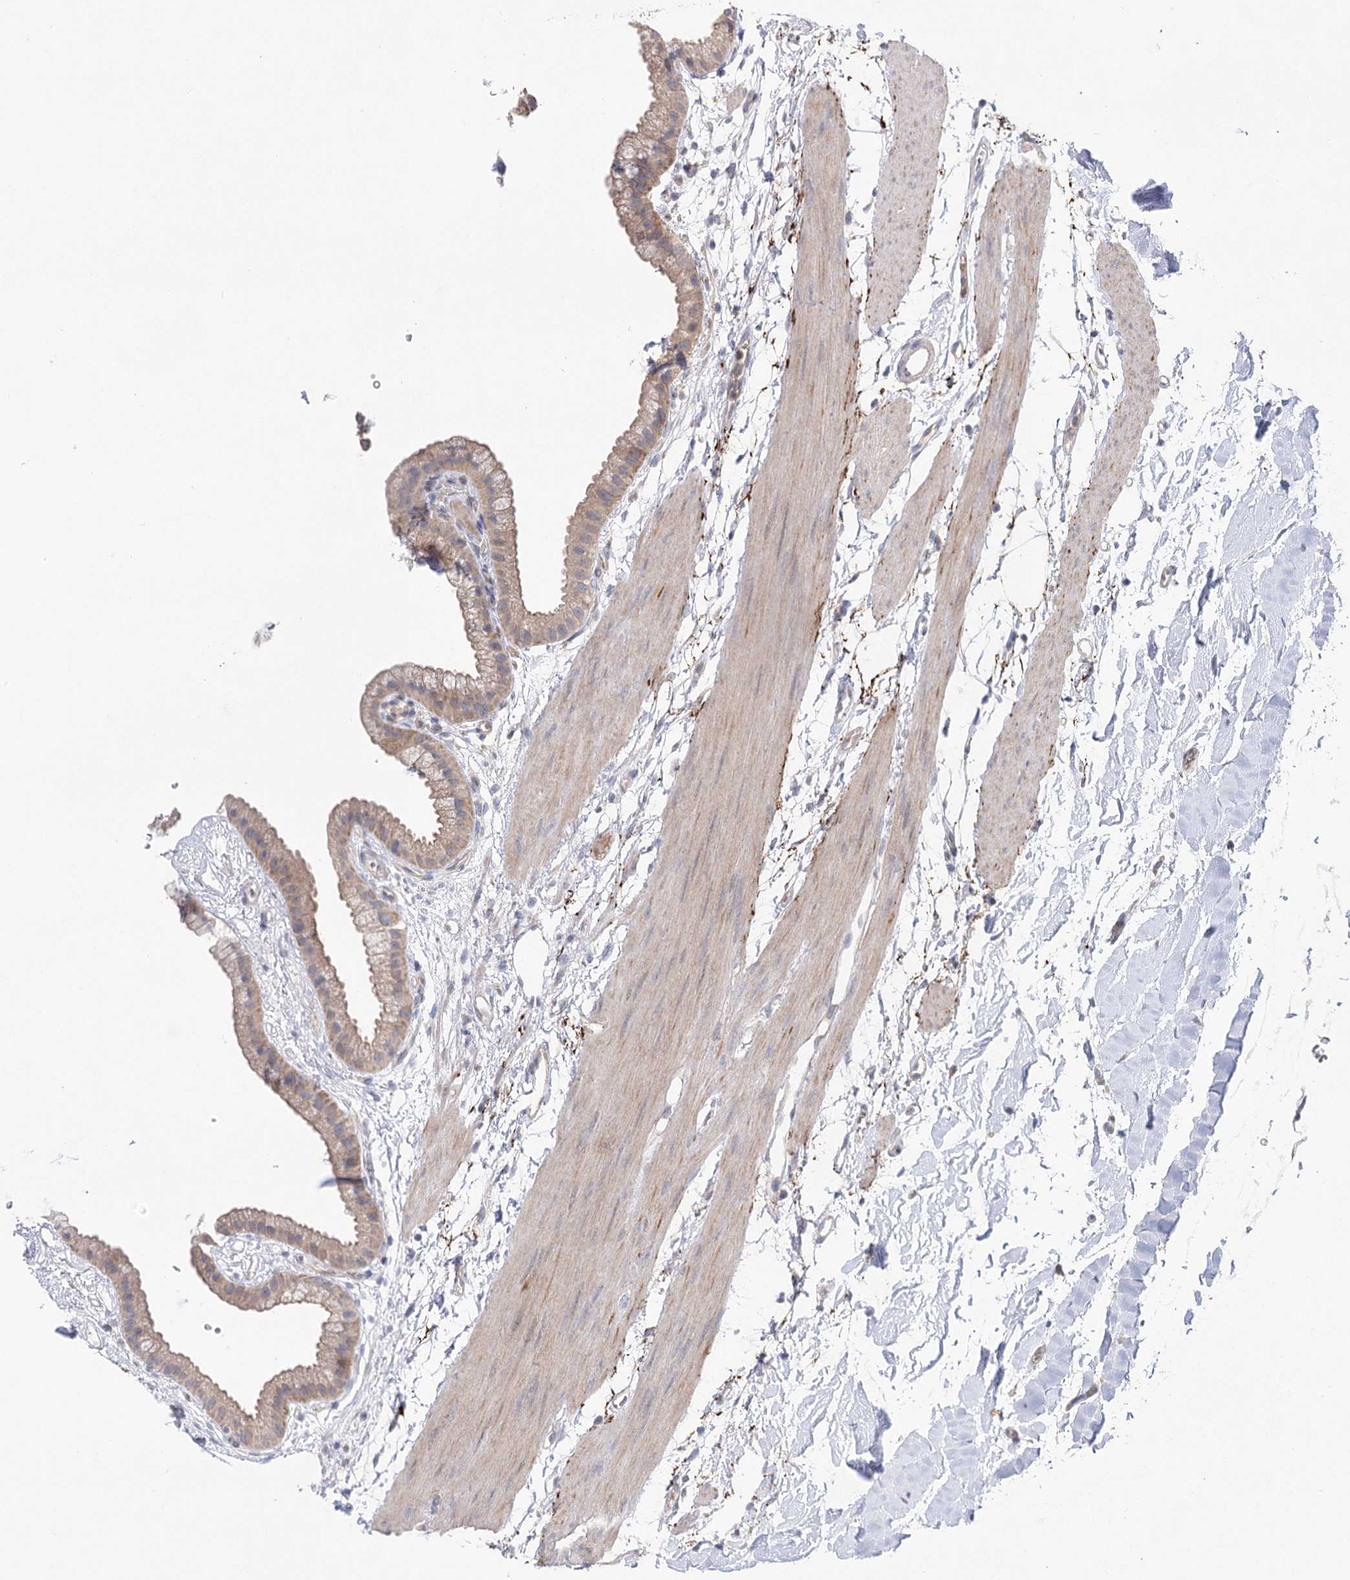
{"staining": {"intensity": "moderate", "quantity": ">75%", "location": "cytoplasmic/membranous"}, "tissue": "gallbladder", "cell_type": "Glandular cells", "image_type": "normal", "snomed": [{"axis": "morphology", "description": "Normal tissue, NOS"}, {"axis": "topography", "description": "Gallbladder"}], "caption": "Unremarkable gallbladder reveals moderate cytoplasmic/membranous expression in approximately >75% of glandular cells.", "gene": "AURKC", "patient": {"sex": "female", "age": 64}}